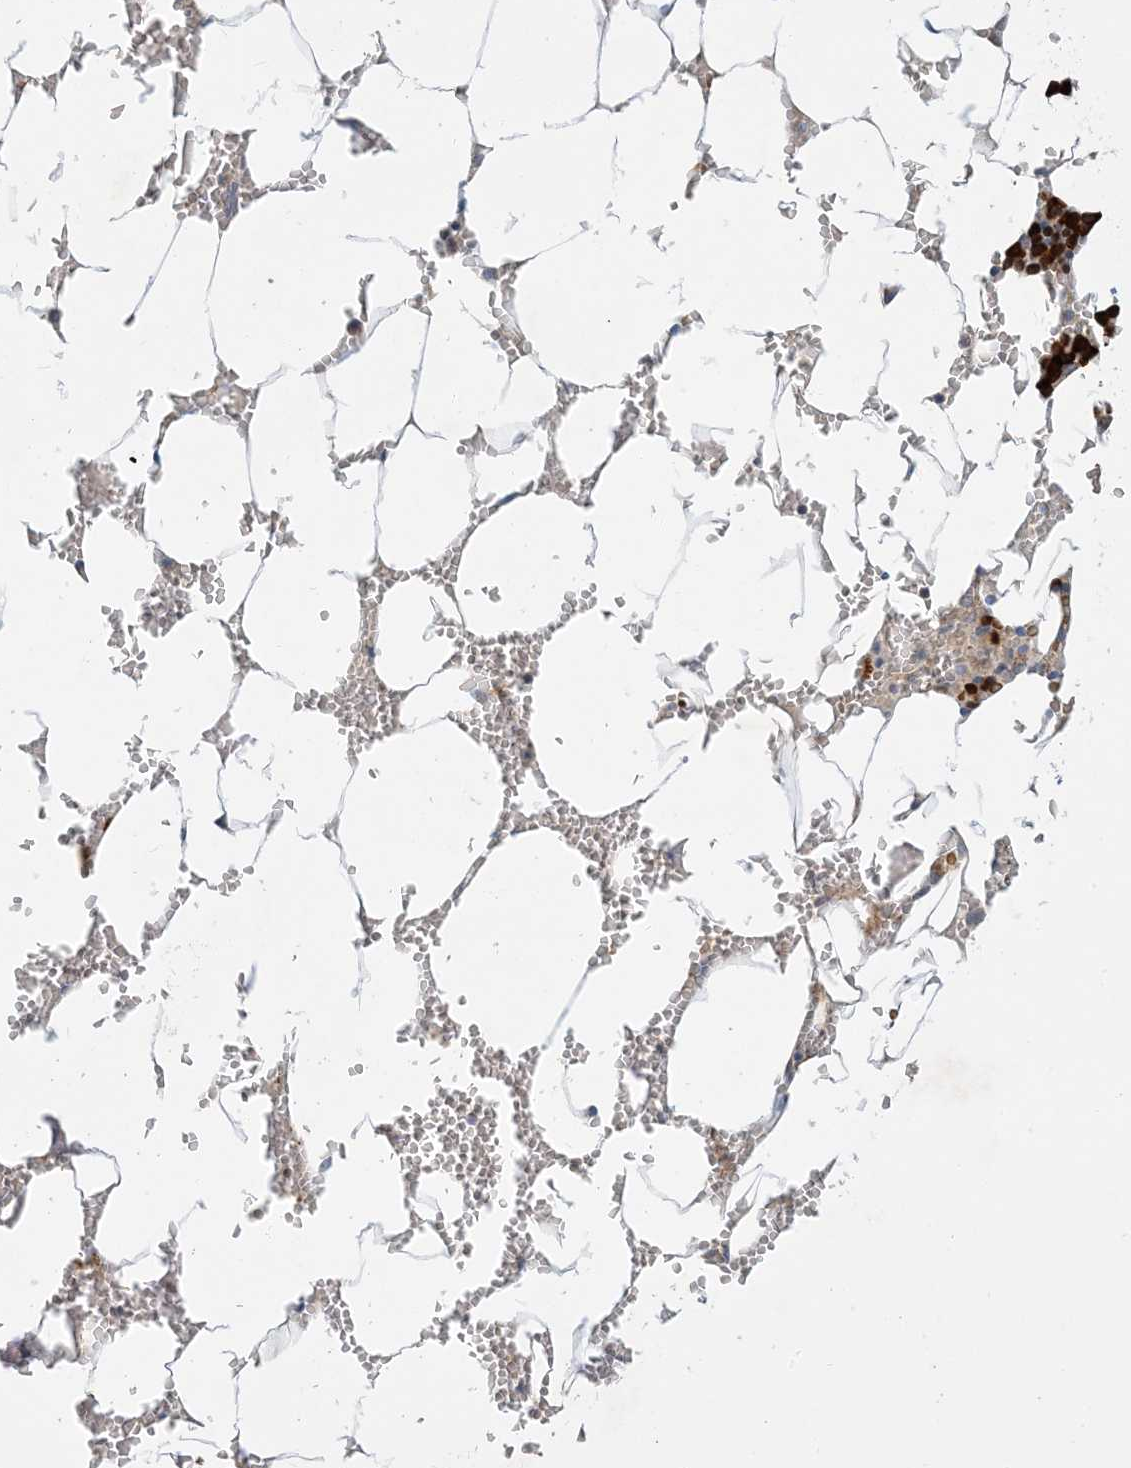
{"staining": {"intensity": "strong", "quantity": "<25%", "location": "cytoplasmic/membranous,nuclear"}, "tissue": "bone marrow", "cell_type": "Hematopoietic cells", "image_type": "normal", "snomed": [{"axis": "morphology", "description": "Normal tissue, NOS"}, {"axis": "topography", "description": "Bone marrow"}], "caption": "Protein staining reveals strong cytoplasmic/membranous,nuclear expression in approximately <25% of hematopoietic cells in unremarkable bone marrow.", "gene": "LTN1", "patient": {"sex": "male", "age": 70}}